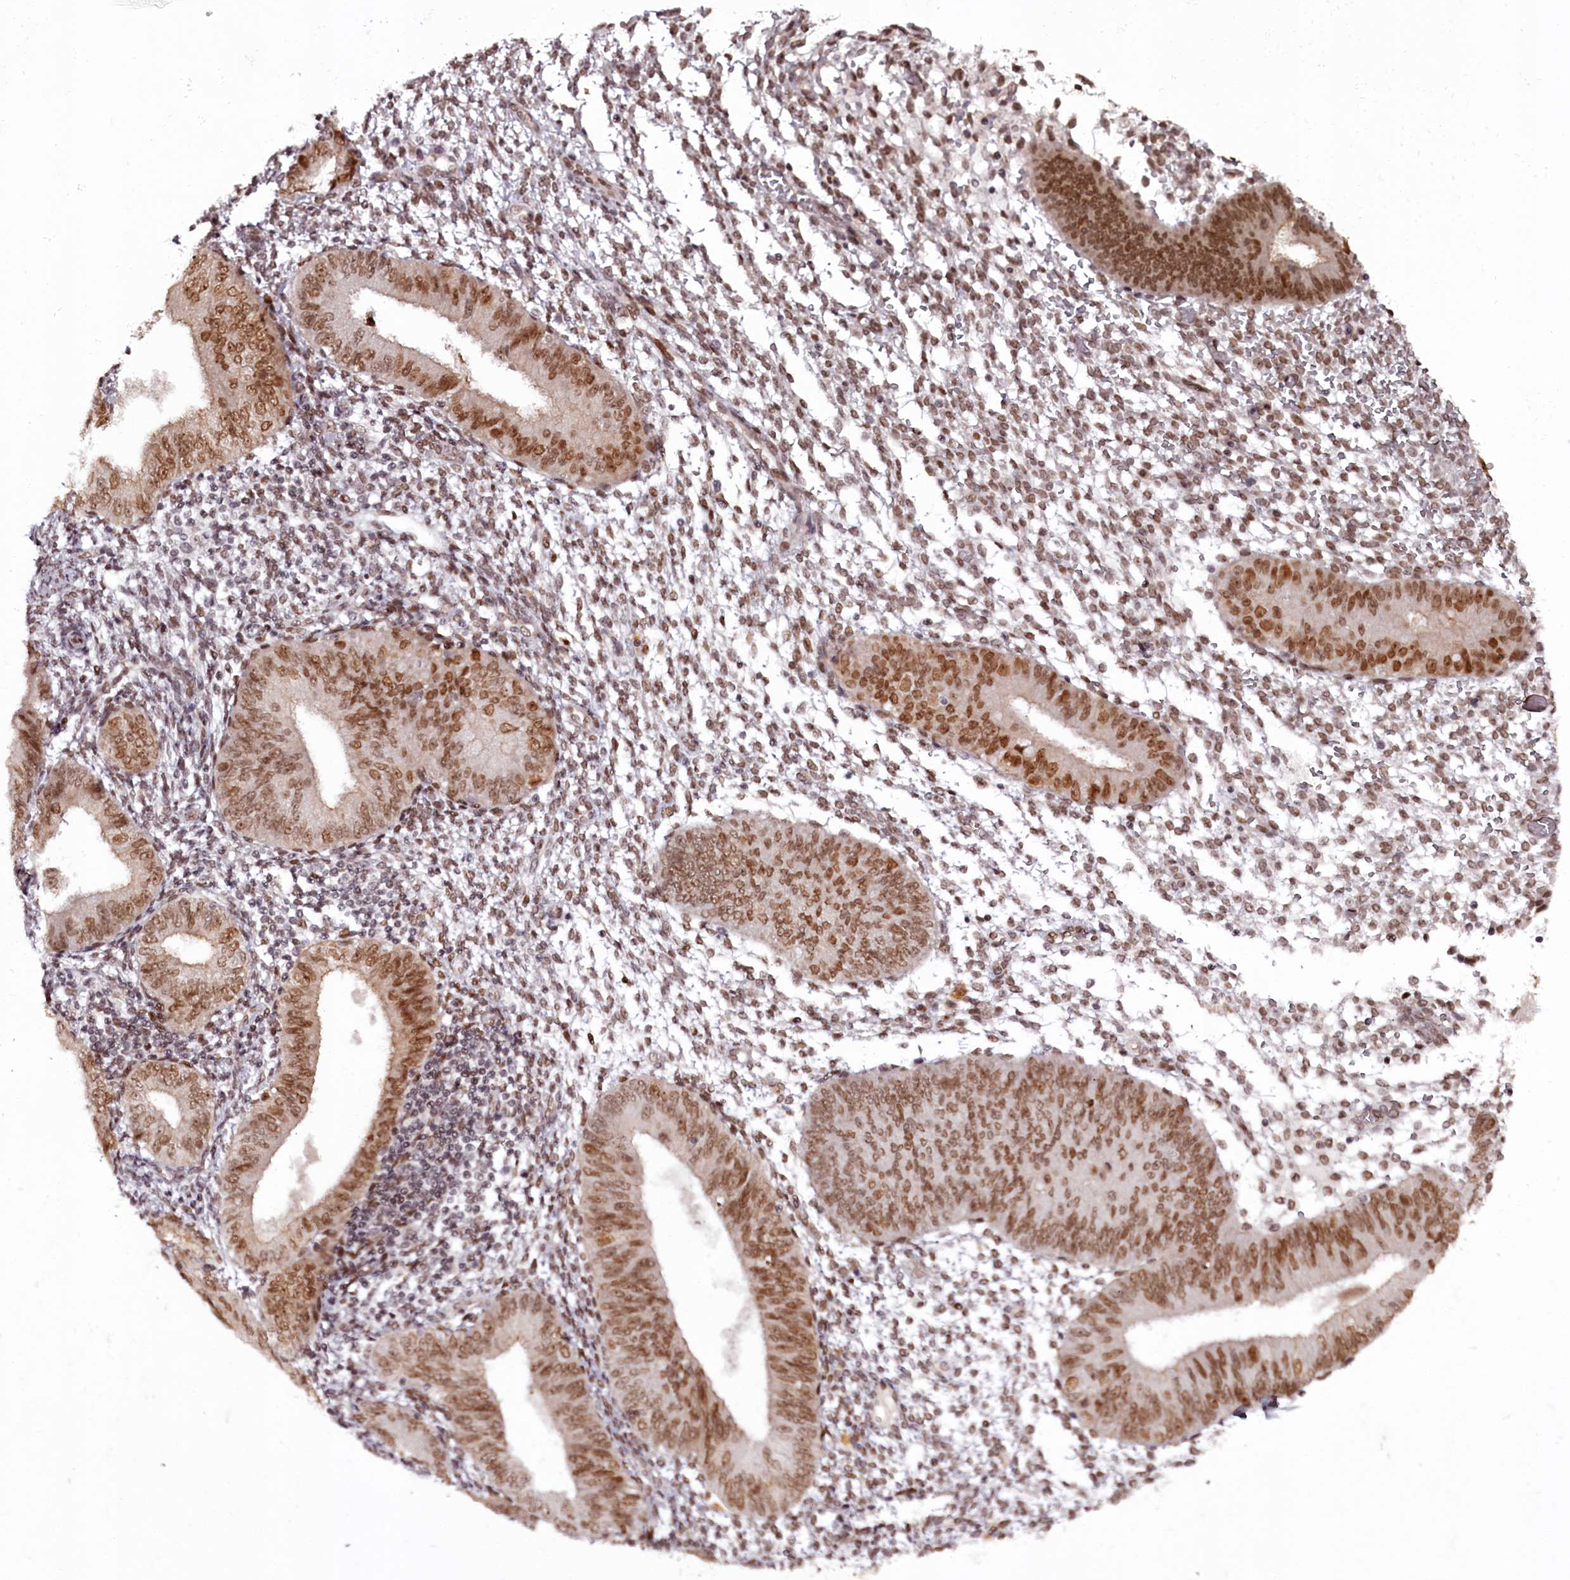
{"staining": {"intensity": "moderate", "quantity": ">75%", "location": "nuclear"}, "tissue": "endometrium", "cell_type": "Cells in endometrial stroma", "image_type": "normal", "snomed": [{"axis": "morphology", "description": "Normal tissue, NOS"}, {"axis": "topography", "description": "Uterus"}, {"axis": "topography", "description": "Endometrium"}], "caption": "High-magnification brightfield microscopy of unremarkable endometrium stained with DAB (3,3'-diaminobenzidine) (brown) and counterstained with hematoxylin (blue). cells in endometrial stroma exhibit moderate nuclear staining is seen in approximately>75% of cells.", "gene": "THYN1", "patient": {"sex": "female", "age": 48}}